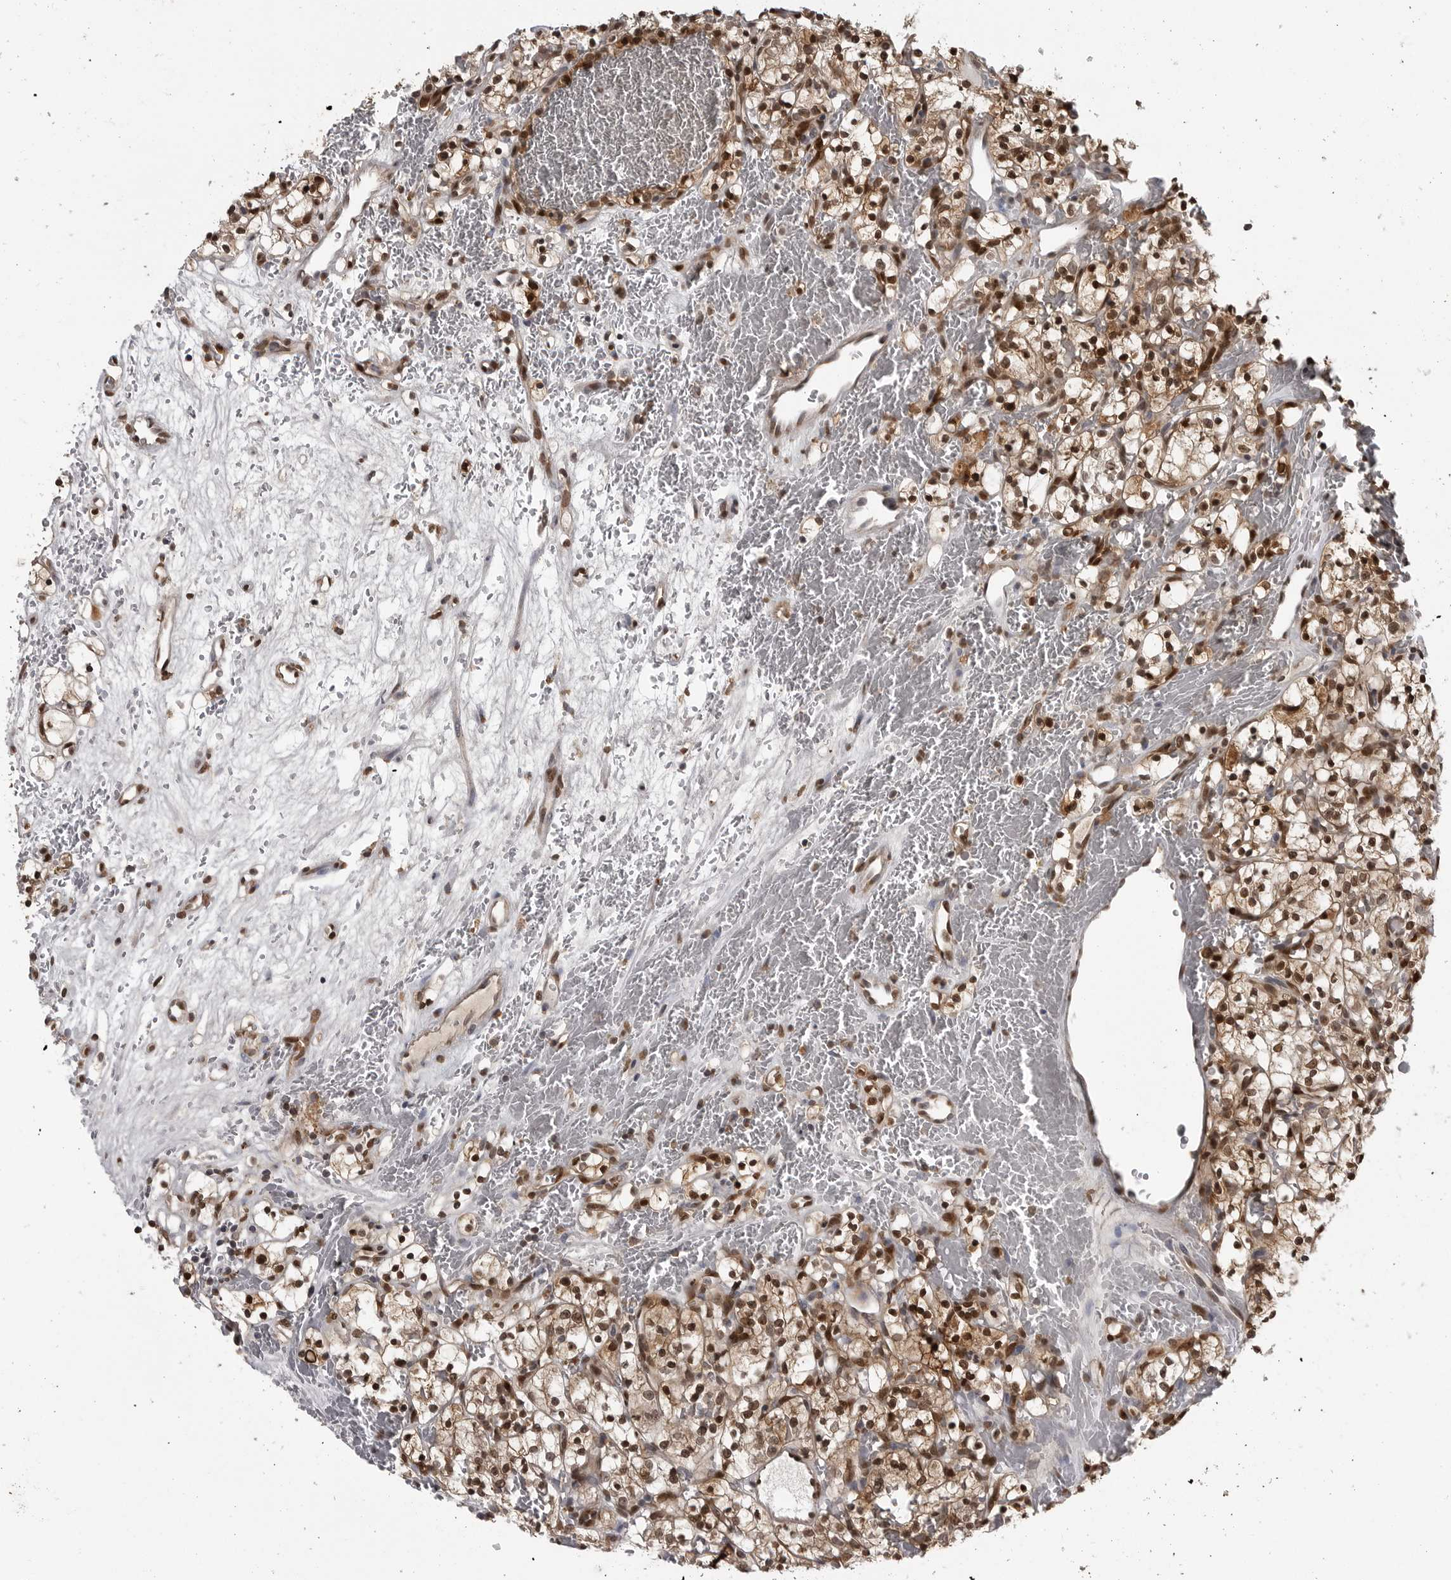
{"staining": {"intensity": "strong", "quantity": ">75%", "location": "cytoplasmic/membranous,nuclear"}, "tissue": "renal cancer", "cell_type": "Tumor cells", "image_type": "cancer", "snomed": [{"axis": "morphology", "description": "Adenocarcinoma, NOS"}, {"axis": "topography", "description": "Kidney"}], "caption": "Immunohistochemistry (IHC) of human renal cancer (adenocarcinoma) exhibits high levels of strong cytoplasmic/membranous and nuclear positivity in about >75% of tumor cells. (DAB (3,3'-diaminobenzidine) IHC, brown staining for protein, blue staining for nuclei).", "gene": "SMAD2", "patient": {"sex": "female", "age": 57}}